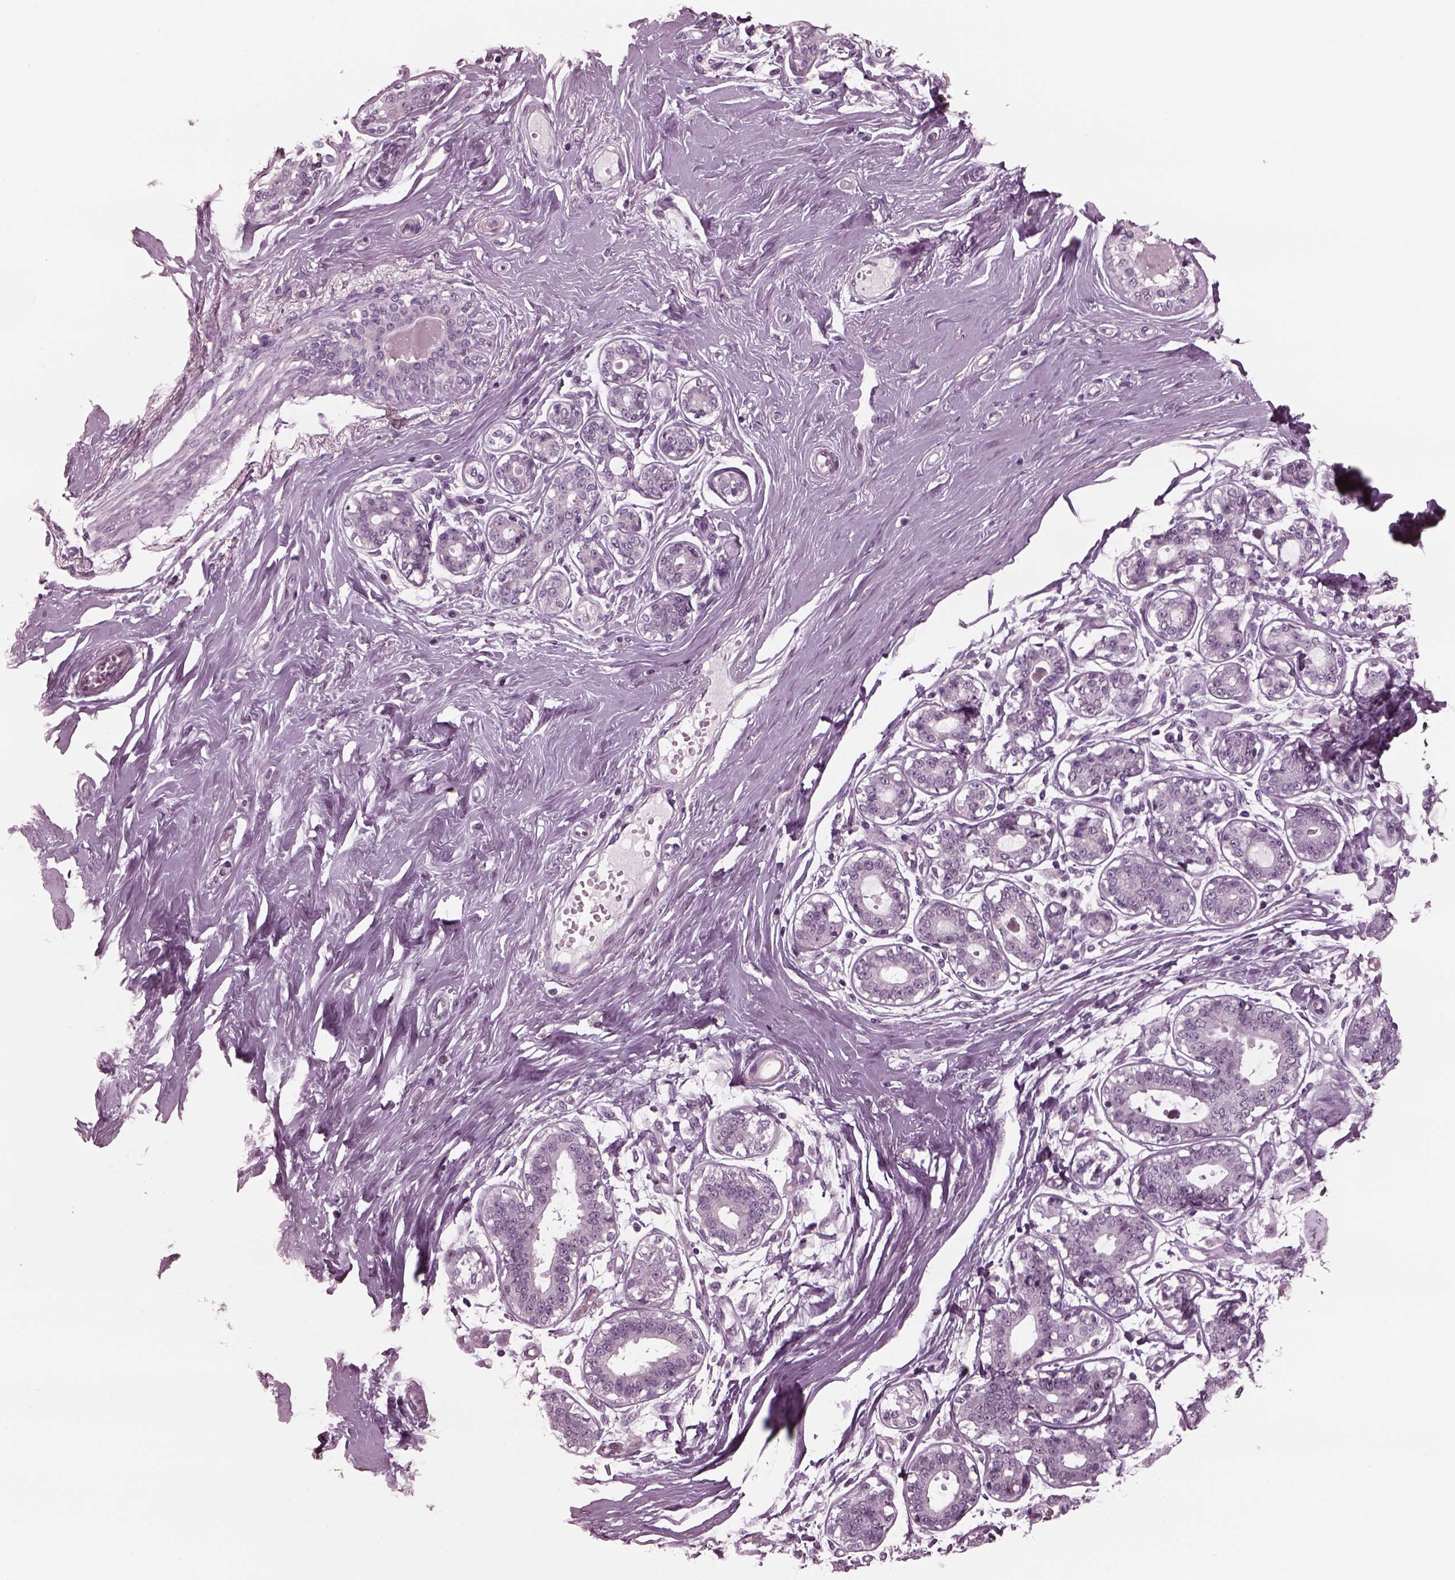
{"staining": {"intensity": "negative", "quantity": "none", "location": "none"}, "tissue": "breast", "cell_type": "Adipocytes", "image_type": "normal", "snomed": [{"axis": "morphology", "description": "Normal tissue, NOS"}, {"axis": "topography", "description": "Skin"}, {"axis": "topography", "description": "Breast"}], "caption": "This is an IHC histopathology image of normal human breast. There is no positivity in adipocytes.", "gene": "YY2", "patient": {"sex": "female", "age": 43}}